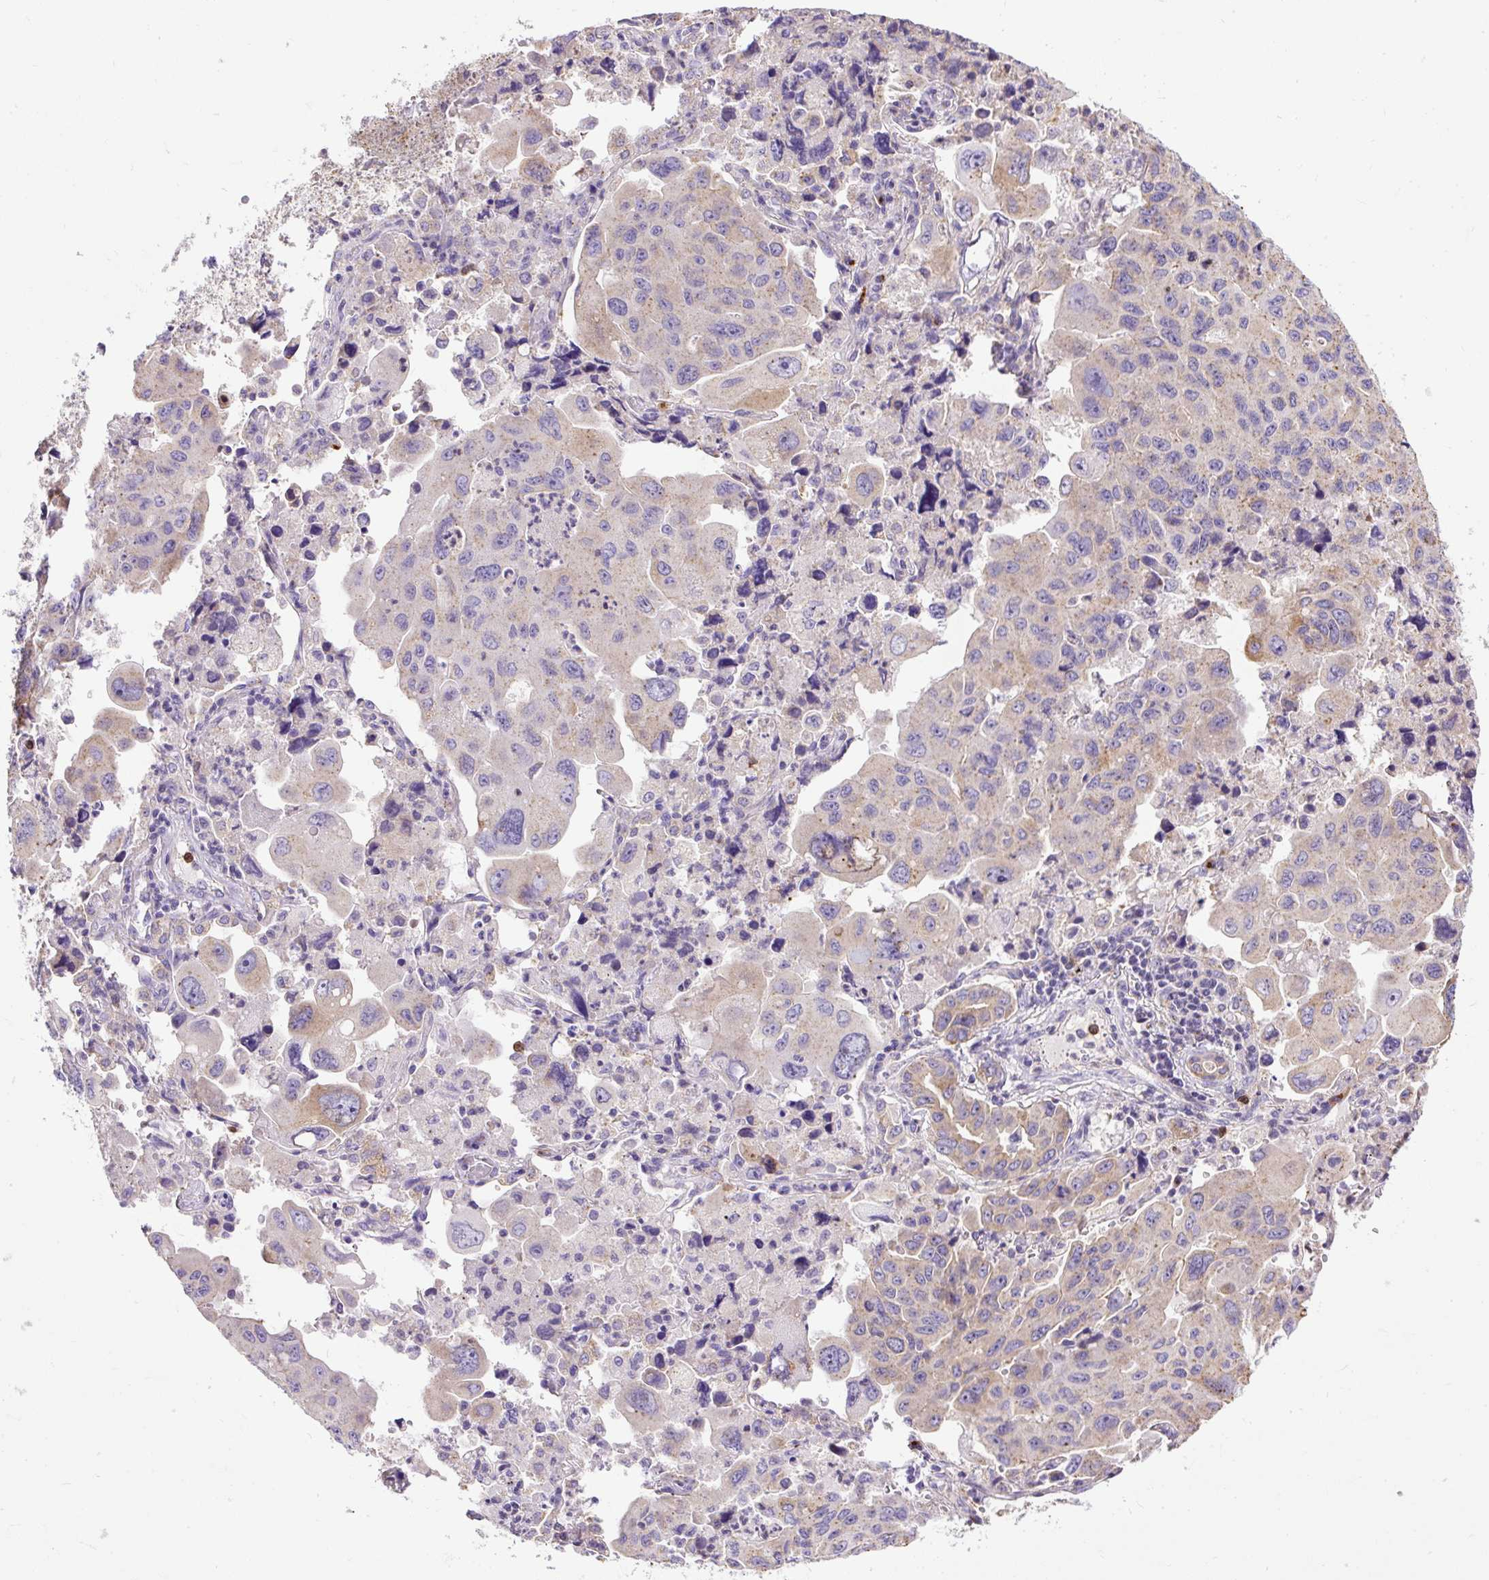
{"staining": {"intensity": "weak", "quantity": "25%-75%", "location": "cytoplasmic/membranous"}, "tissue": "lung cancer", "cell_type": "Tumor cells", "image_type": "cancer", "snomed": [{"axis": "morphology", "description": "Adenocarcinoma, NOS"}, {"axis": "topography", "description": "Lung"}], "caption": "Lung adenocarcinoma tissue displays weak cytoplasmic/membranous expression in about 25%-75% of tumor cells", "gene": "CFAP47", "patient": {"sex": "male", "age": 64}}